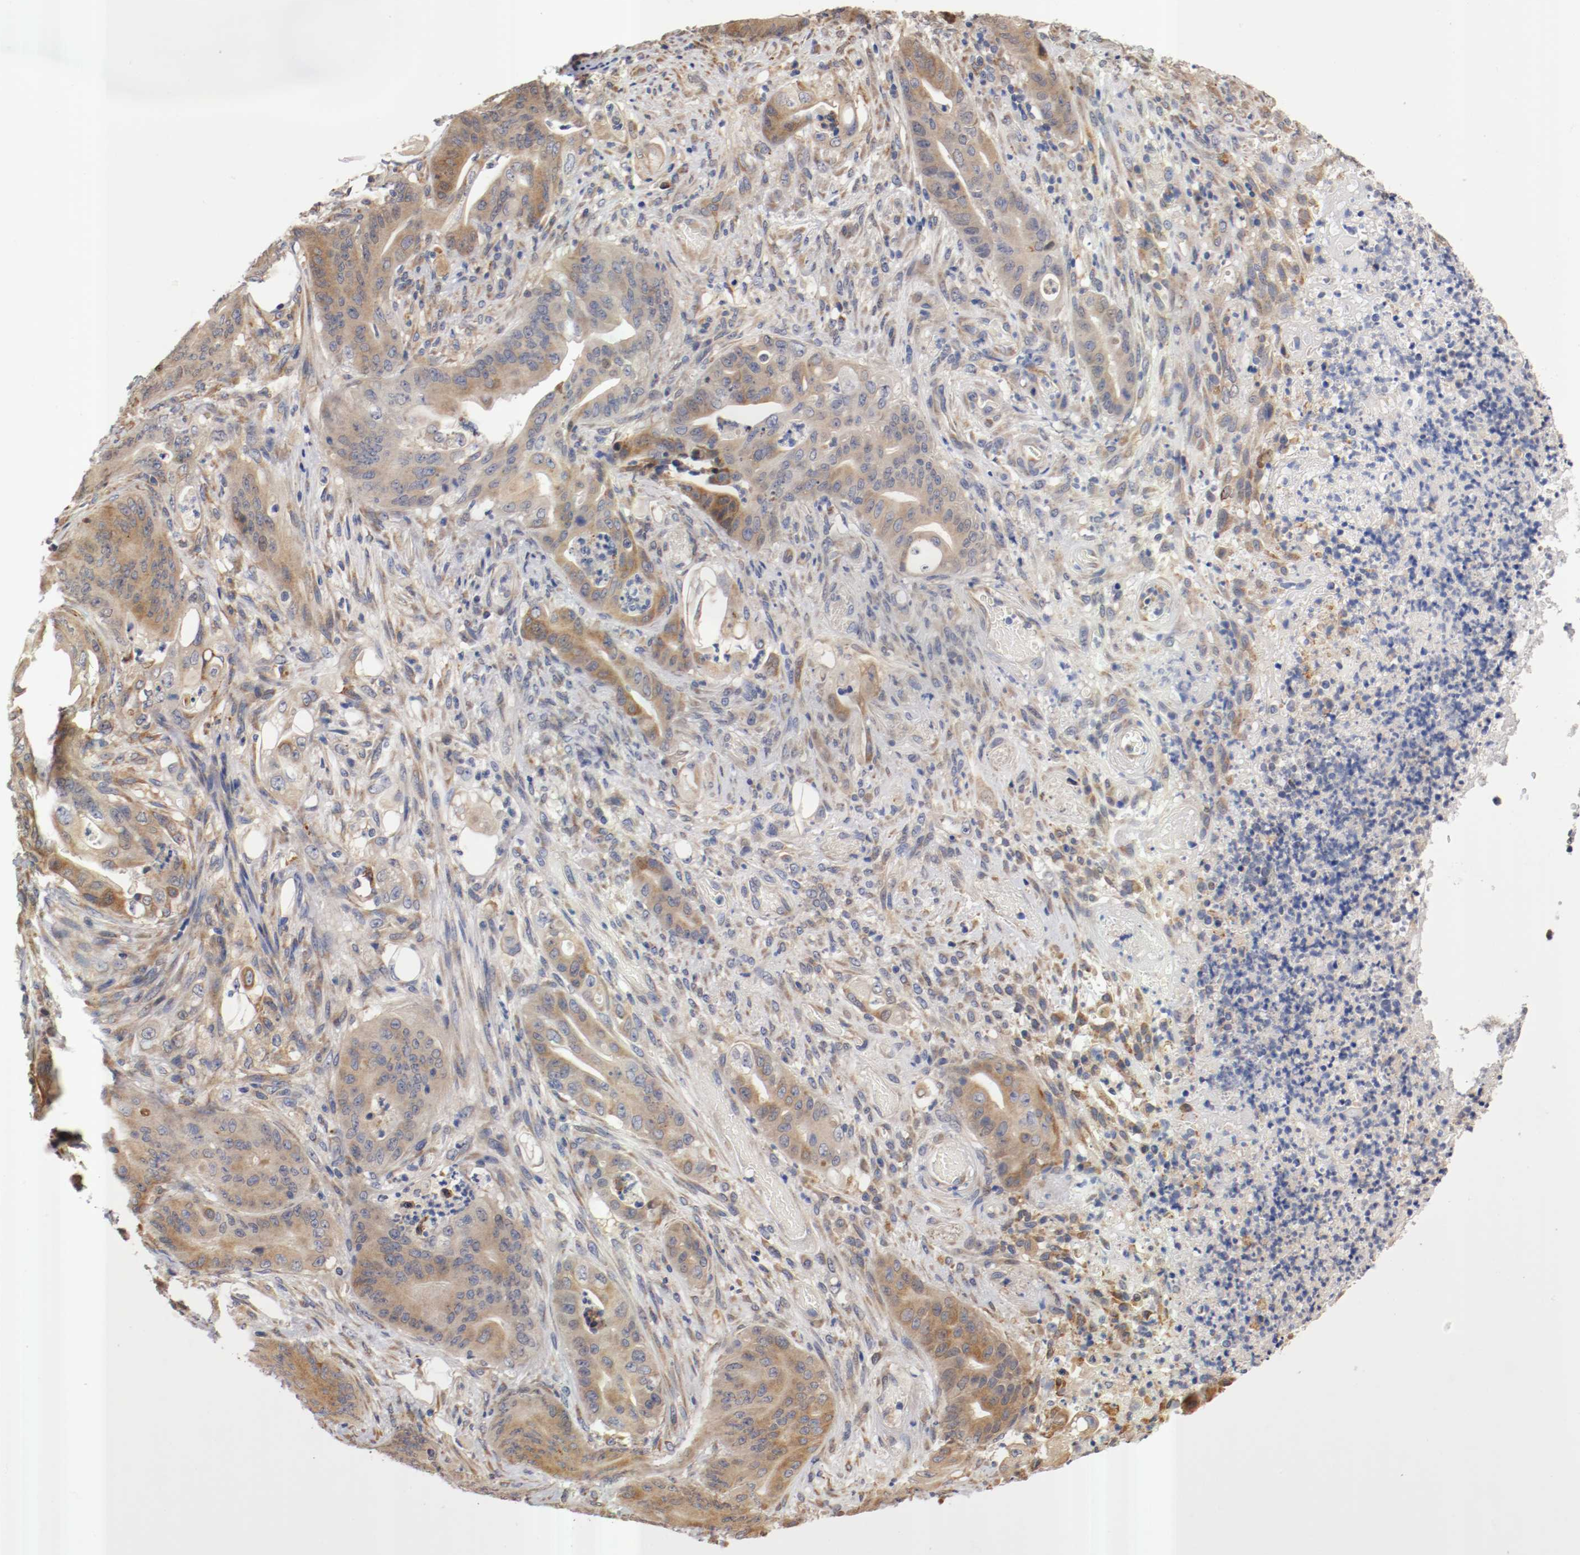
{"staining": {"intensity": "weak", "quantity": ">75%", "location": "cytoplasmic/membranous"}, "tissue": "stomach cancer", "cell_type": "Tumor cells", "image_type": "cancer", "snomed": [{"axis": "morphology", "description": "Adenocarcinoma, NOS"}, {"axis": "topography", "description": "Stomach"}], "caption": "The histopathology image displays immunohistochemical staining of stomach cancer. There is weak cytoplasmic/membranous staining is appreciated in approximately >75% of tumor cells.", "gene": "TNFSF13", "patient": {"sex": "female", "age": 73}}